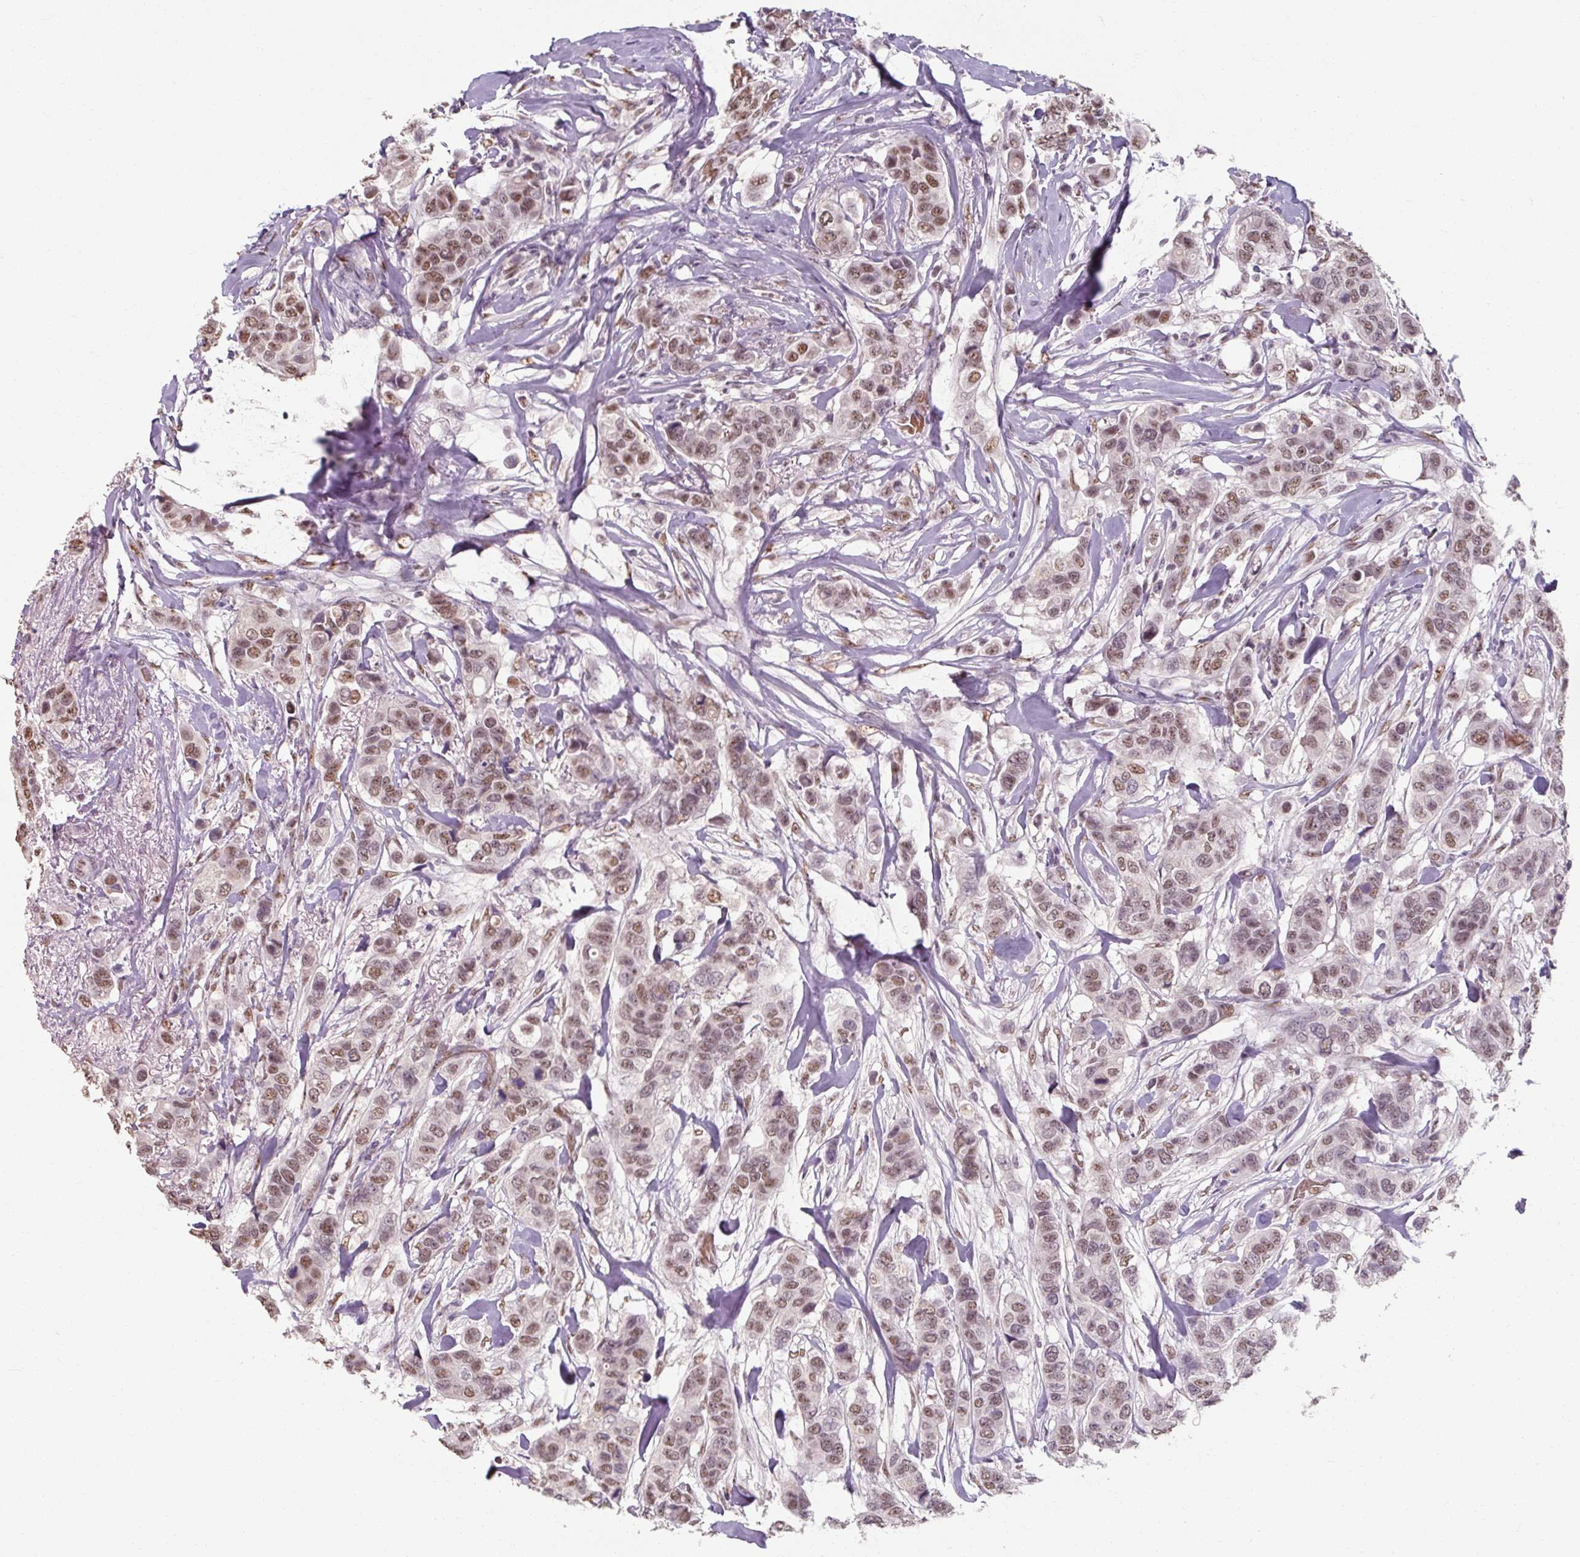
{"staining": {"intensity": "moderate", "quantity": ">75%", "location": "nuclear"}, "tissue": "breast cancer", "cell_type": "Tumor cells", "image_type": "cancer", "snomed": [{"axis": "morphology", "description": "Lobular carcinoma"}, {"axis": "topography", "description": "Breast"}], "caption": "IHC (DAB (3,3'-diaminobenzidine)) staining of breast cancer shows moderate nuclear protein expression in about >75% of tumor cells. (DAB (3,3'-diaminobenzidine) = brown stain, brightfield microscopy at high magnification).", "gene": "ZFTRAF1", "patient": {"sex": "female", "age": 51}}